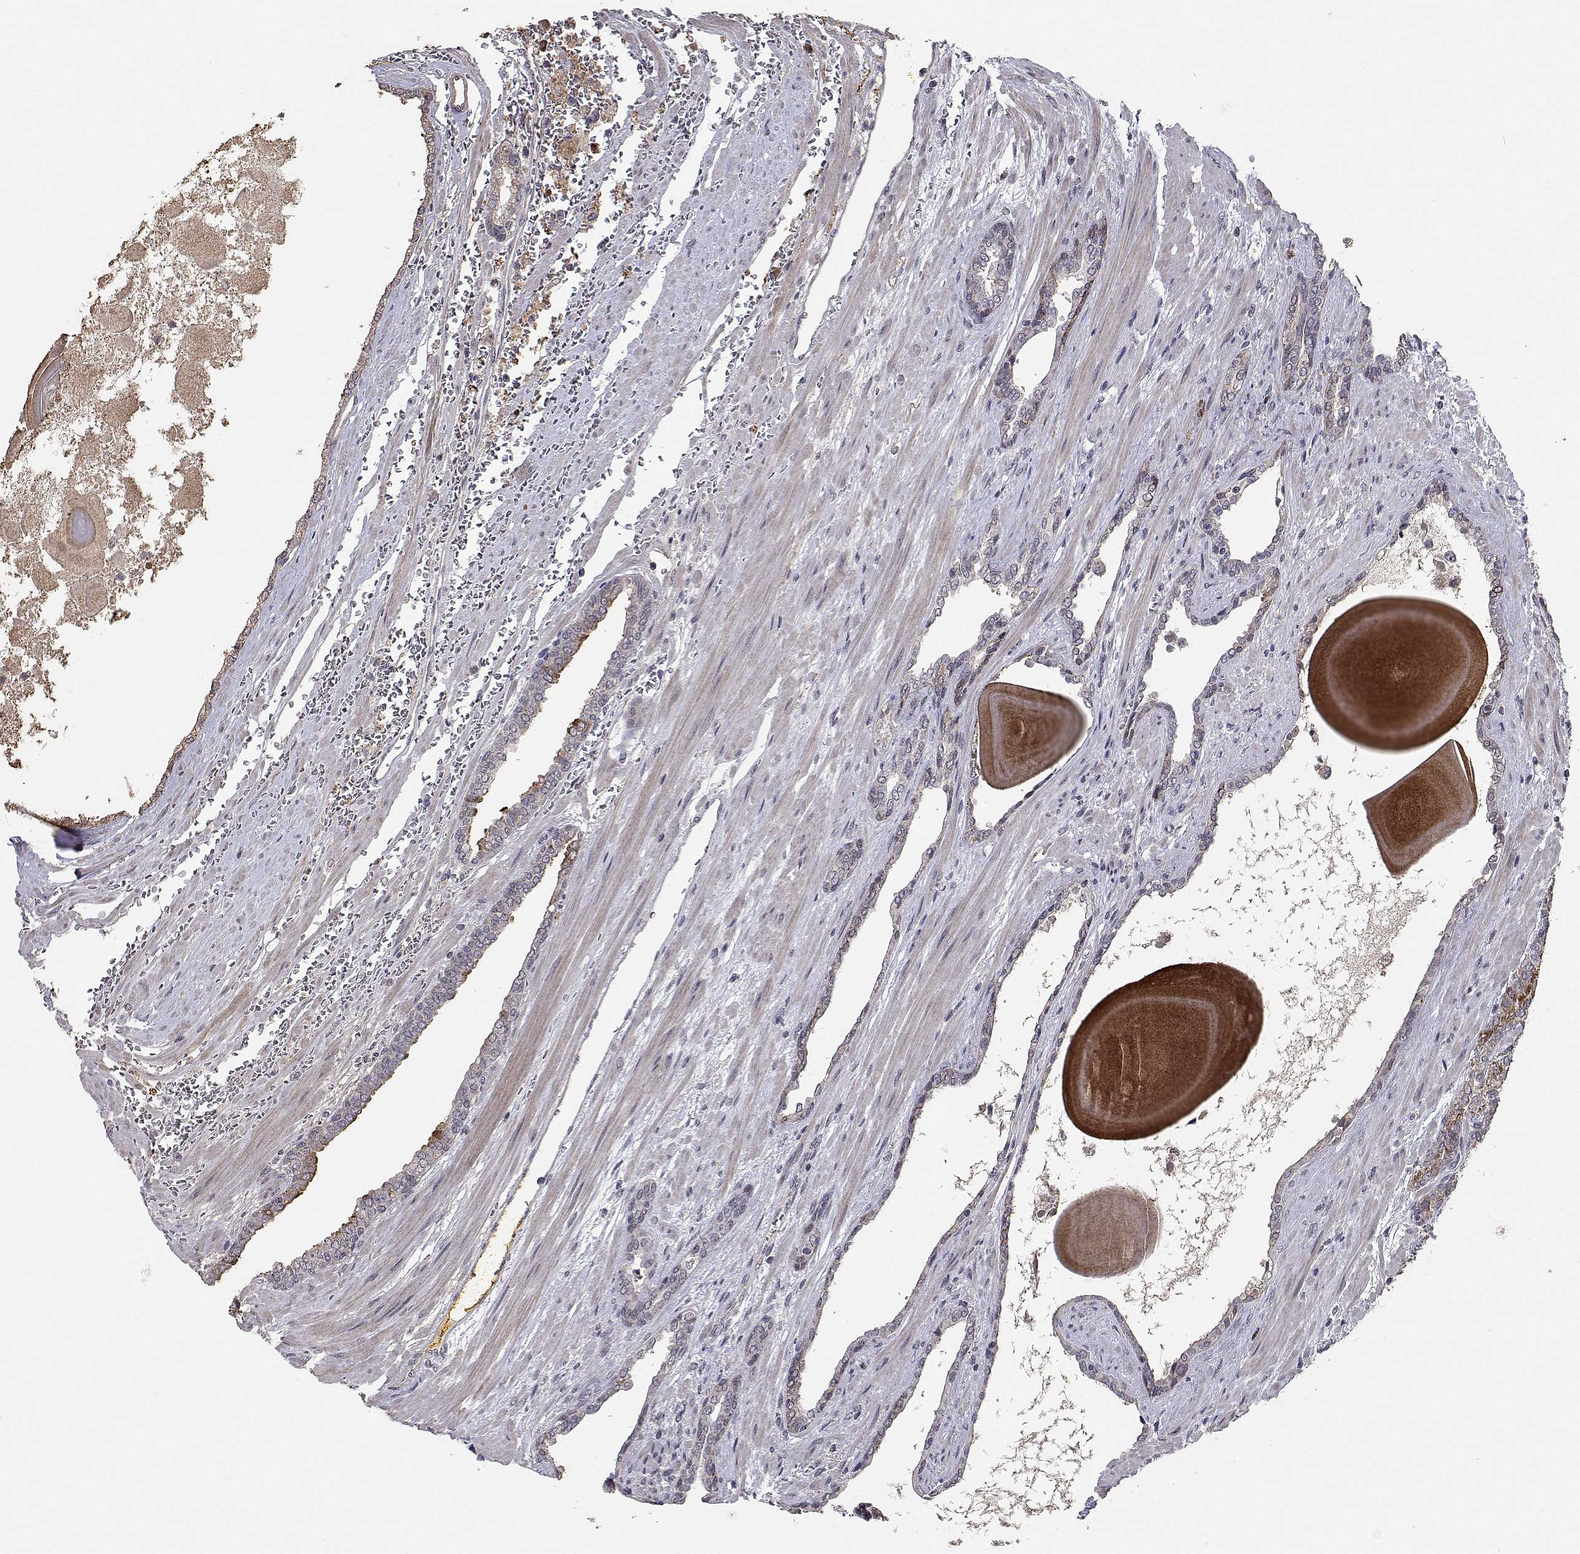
{"staining": {"intensity": "negative", "quantity": "none", "location": "none"}, "tissue": "prostate cancer", "cell_type": "Tumor cells", "image_type": "cancer", "snomed": [{"axis": "morphology", "description": "Adenocarcinoma, High grade"}, {"axis": "topography", "description": "Prostate"}], "caption": "Immunohistochemical staining of prostate cancer (adenocarcinoma (high-grade)) demonstrates no significant expression in tumor cells.", "gene": "RBPJL", "patient": {"sex": "male", "age": 64}}